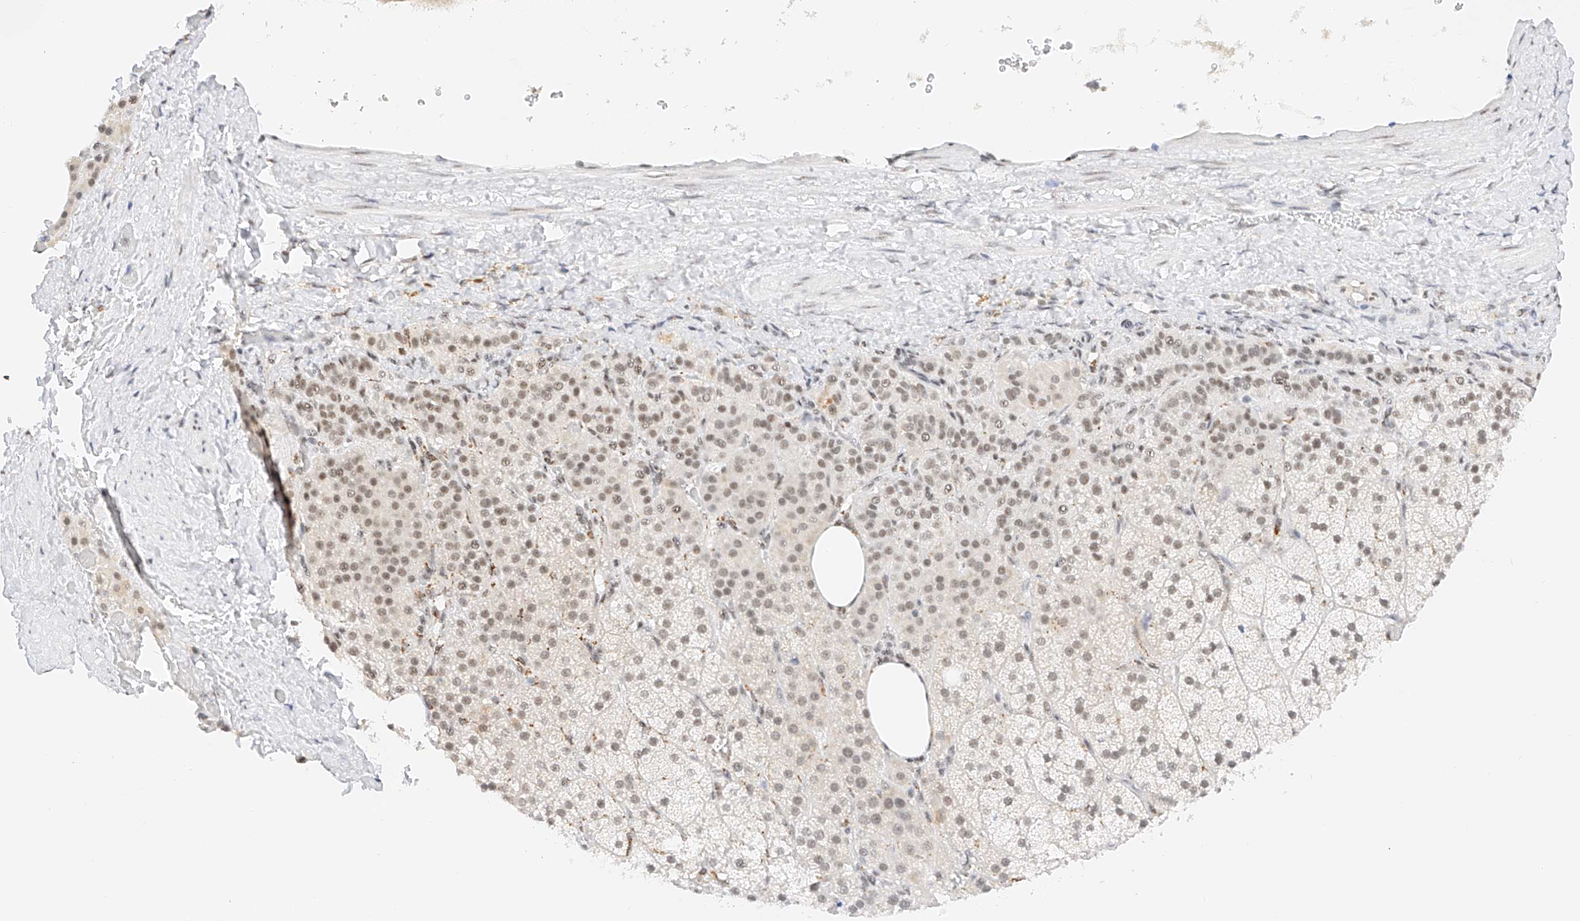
{"staining": {"intensity": "moderate", "quantity": "25%-75%", "location": "nuclear"}, "tissue": "adrenal gland", "cell_type": "Glandular cells", "image_type": "normal", "snomed": [{"axis": "morphology", "description": "Normal tissue, NOS"}, {"axis": "topography", "description": "Adrenal gland"}], "caption": "Immunohistochemical staining of benign human adrenal gland displays 25%-75% levels of moderate nuclear protein expression in about 25%-75% of glandular cells.", "gene": "NRF1", "patient": {"sex": "female", "age": 59}}